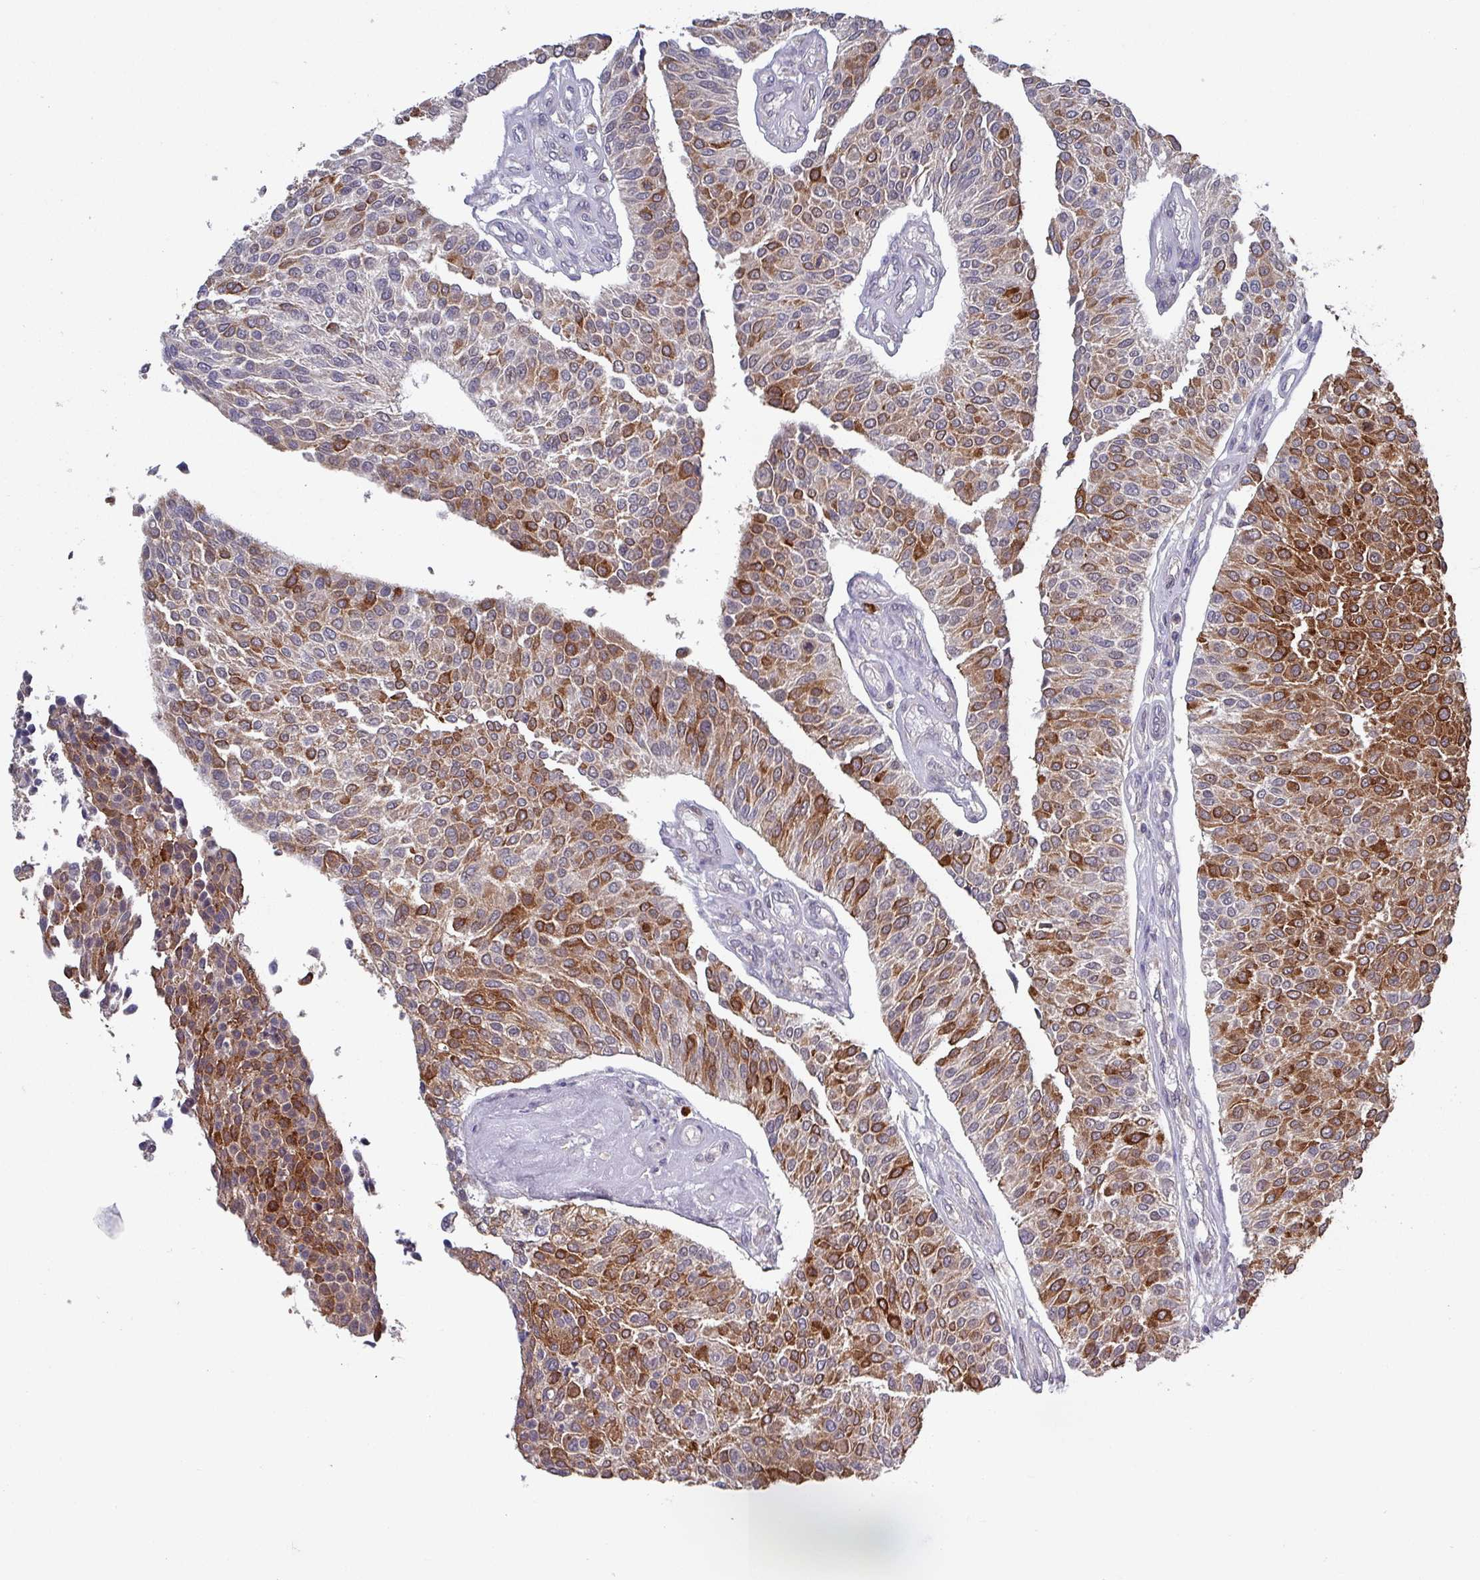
{"staining": {"intensity": "moderate", "quantity": ">75%", "location": "cytoplasmic/membranous"}, "tissue": "urothelial cancer", "cell_type": "Tumor cells", "image_type": "cancer", "snomed": [{"axis": "morphology", "description": "Urothelial carcinoma, NOS"}, {"axis": "topography", "description": "Urinary bladder"}], "caption": "Urothelial cancer stained for a protein displays moderate cytoplasmic/membranous positivity in tumor cells.", "gene": "PRRX1", "patient": {"sex": "male", "age": 55}}